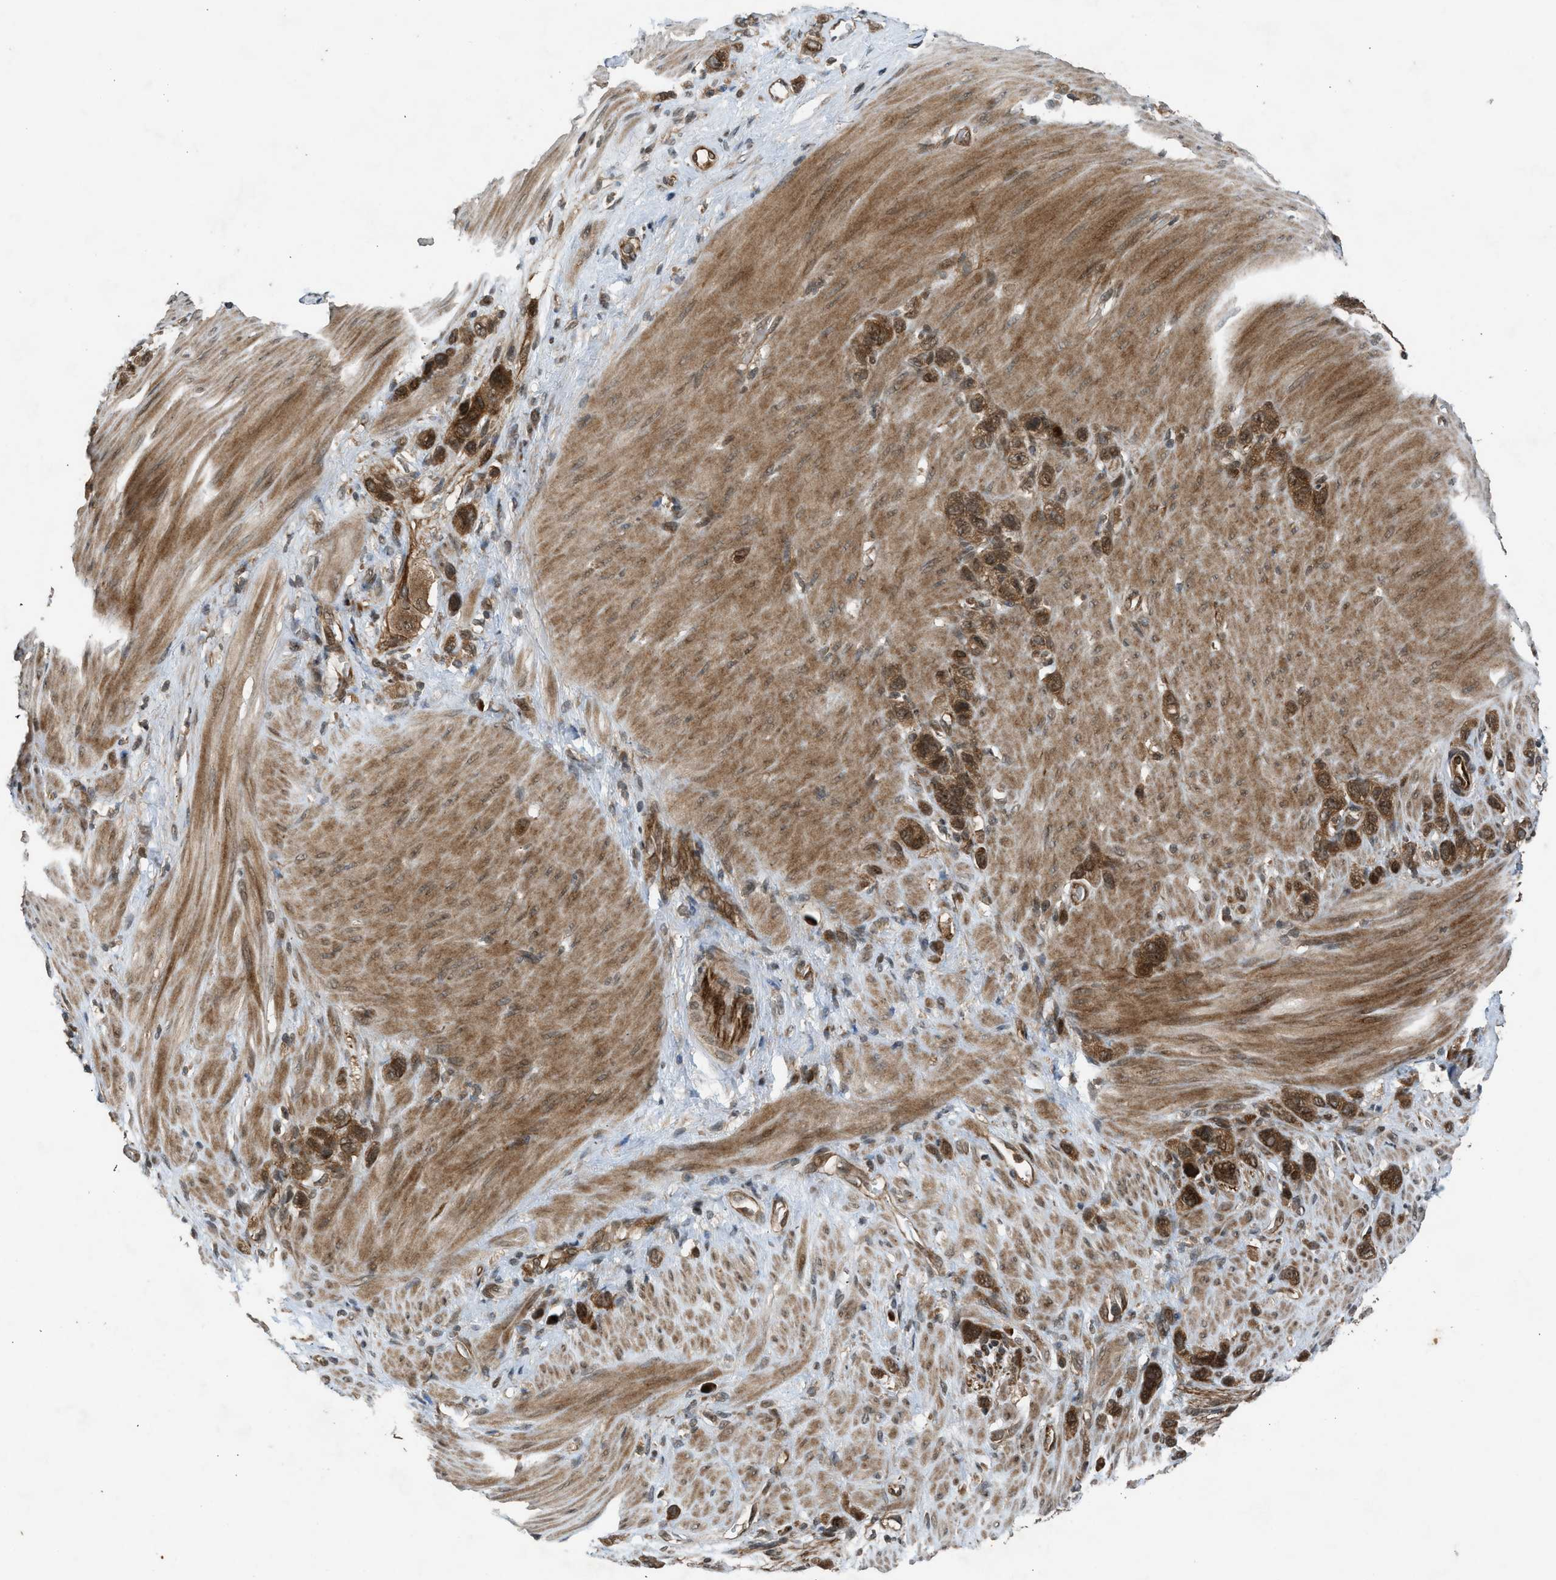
{"staining": {"intensity": "strong", "quantity": ">75%", "location": "cytoplasmic/membranous"}, "tissue": "stomach cancer", "cell_type": "Tumor cells", "image_type": "cancer", "snomed": [{"axis": "morphology", "description": "Adenocarcinoma, NOS"}, {"axis": "morphology", "description": "Adenocarcinoma, High grade"}, {"axis": "topography", "description": "Stomach, upper"}, {"axis": "topography", "description": "Stomach, lower"}], "caption": "Immunohistochemical staining of stomach cancer (high-grade adenocarcinoma) reveals strong cytoplasmic/membranous protein expression in about >75% of tumor cells.", "gene": "TXNL1", "patient": {"sex": "female", "age": 65}}